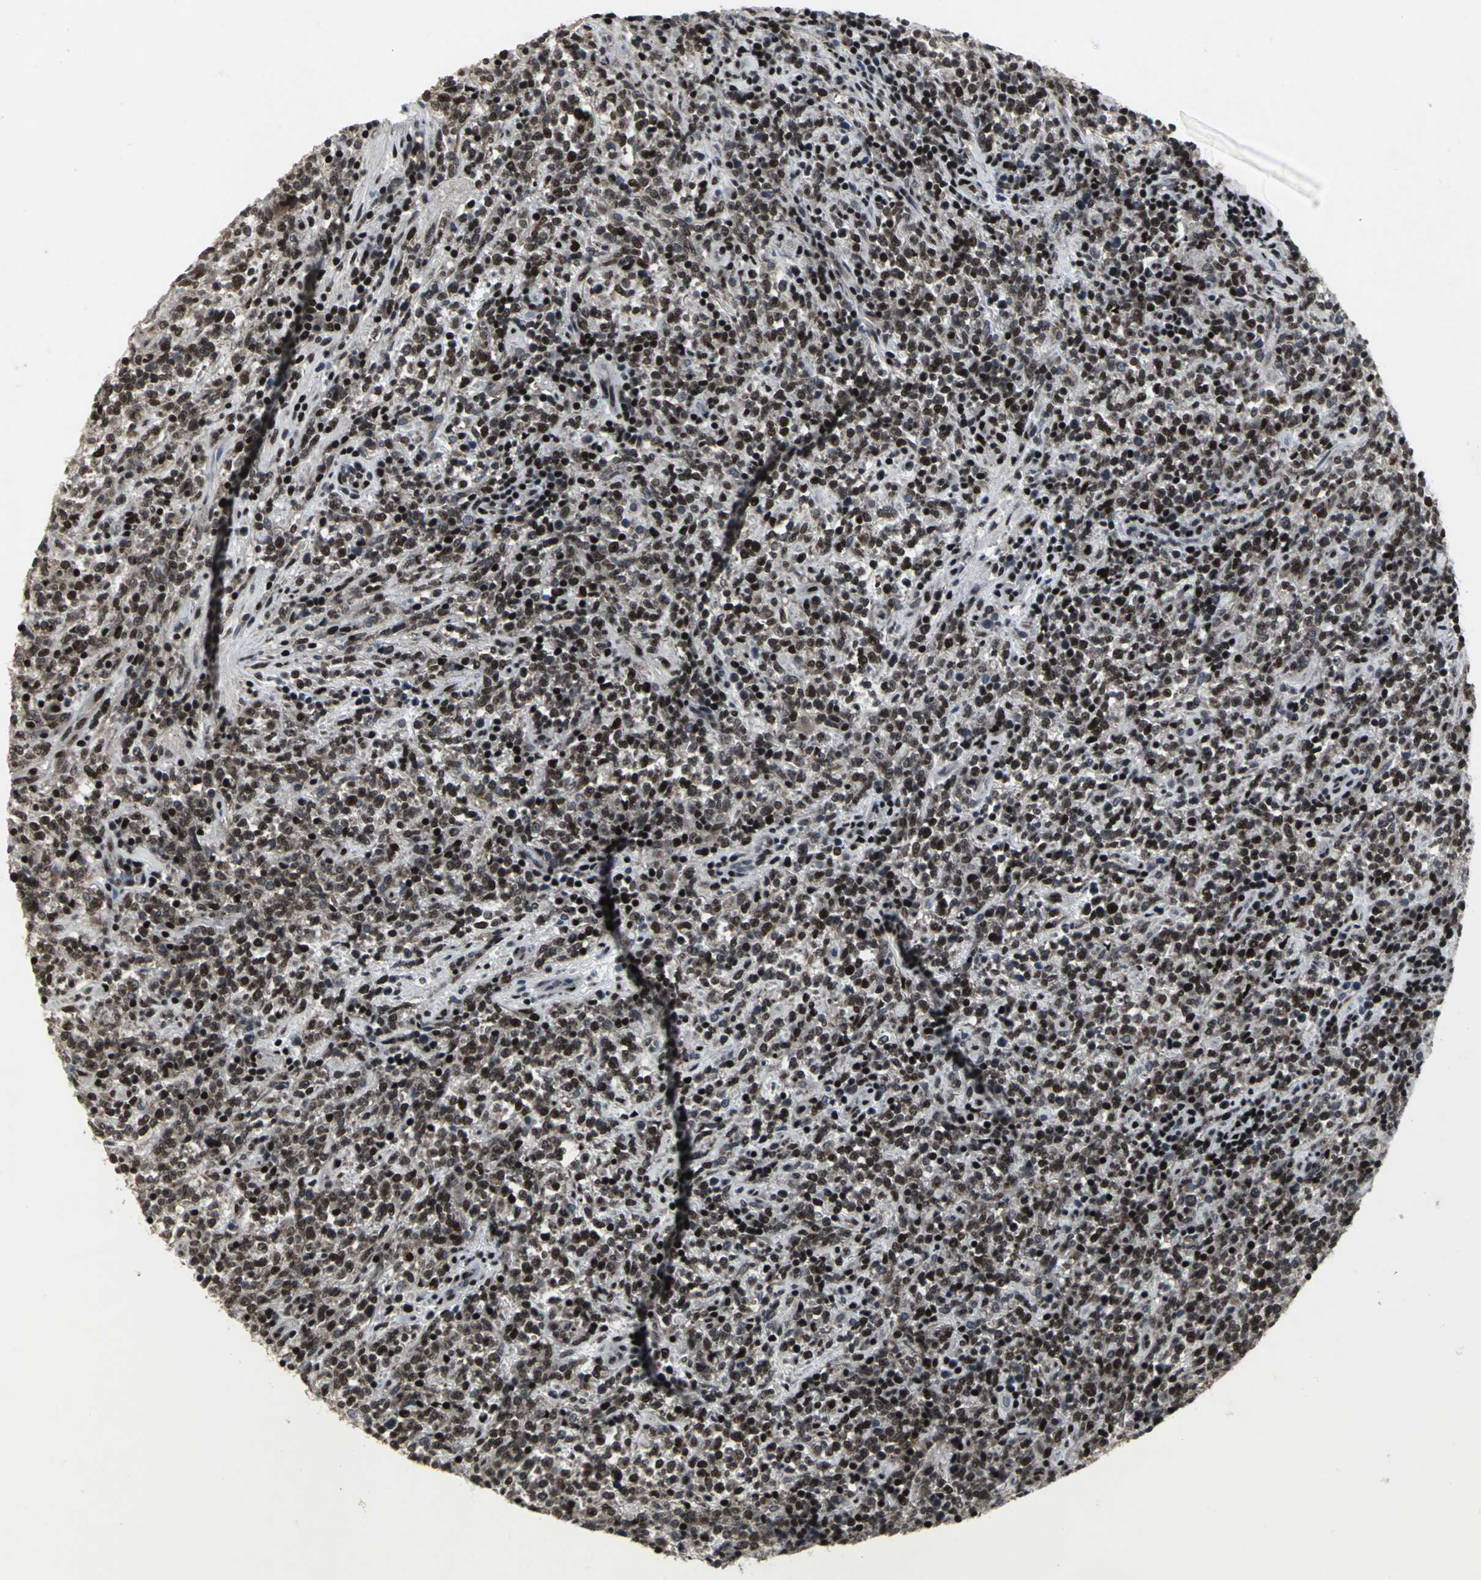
{"staining": {"intensity": "strong", "quantity": ">75%", "location": "nuclear"}, "tissue": "lymphoma", "cell_type": "Tumor cells", "image_type": "cancer", "snomed": [{"axis": "morphology", "description": "Malignant lymphoma, non-Hodgkin's type, High grade"}, {"axis": "topography", "description": "Soft tissue"}], "caption": "Lymphoma stained with a brown dye shows strong nuclear positive positivity in approximately >75% of tumor cells.", "gene": "SRF", "patient": {"sex": "male", "age": 18}}